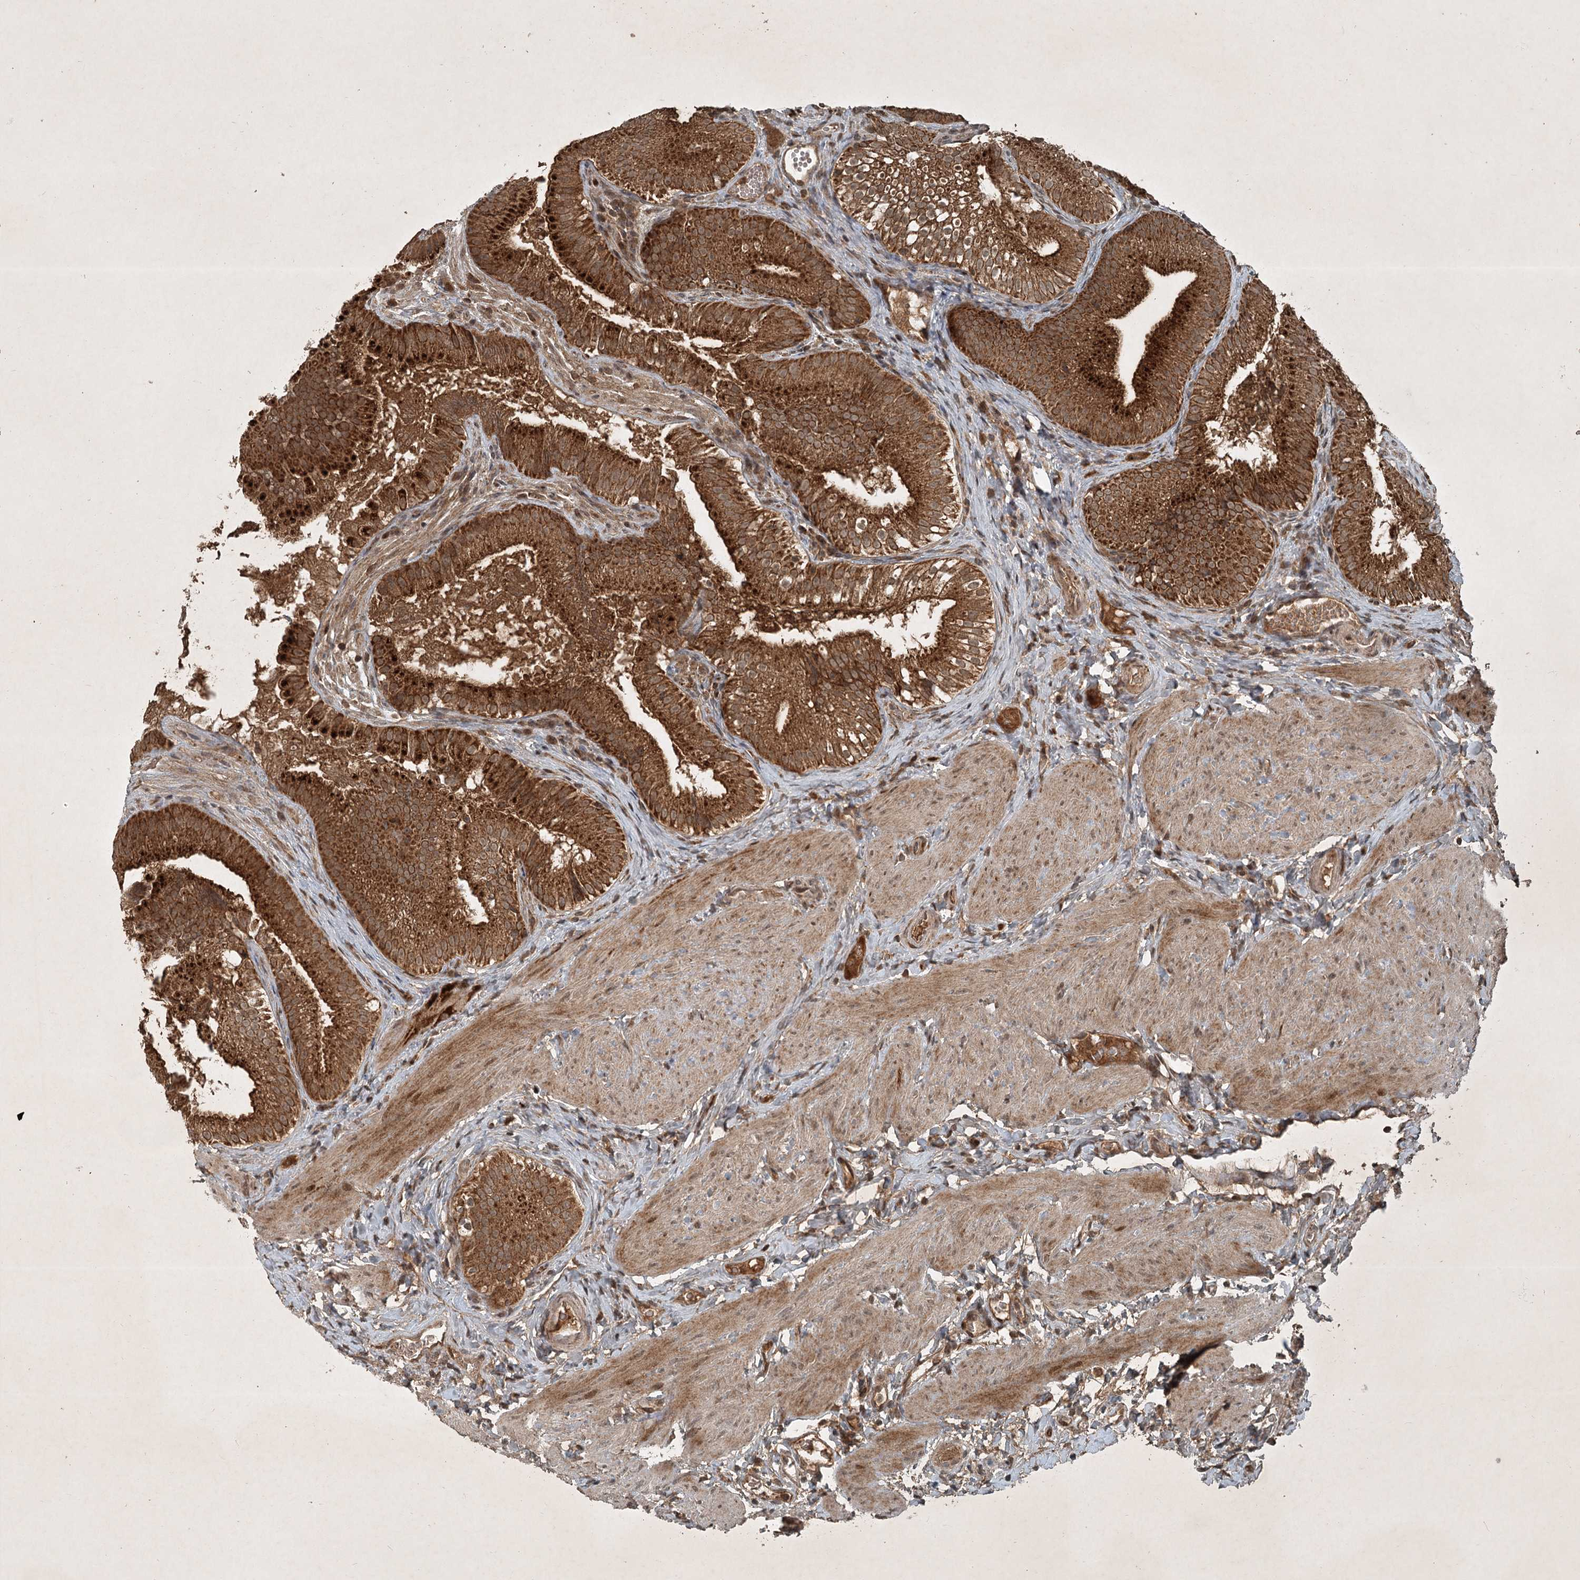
{"staining": {"intensity": "strong", "quantity": ">75%", "location": "cytoplasmic/membranous"}, "tissue": "gallbladder", "cell_type": "Glandular cells", "image_type": "normal", "snomed": [{"axis": "morphology", "description": "Normal tissue, NOS"}, {"axis": "topography", "description": "Gallbladder"}], "caption": "Glandular cells demonstrate strong cytoplasmic/membranous staining in approximately >75% of cells in normal gallbladder.", "gene": "UNC93A", "patient": {"sex": "female", "age": 30}}